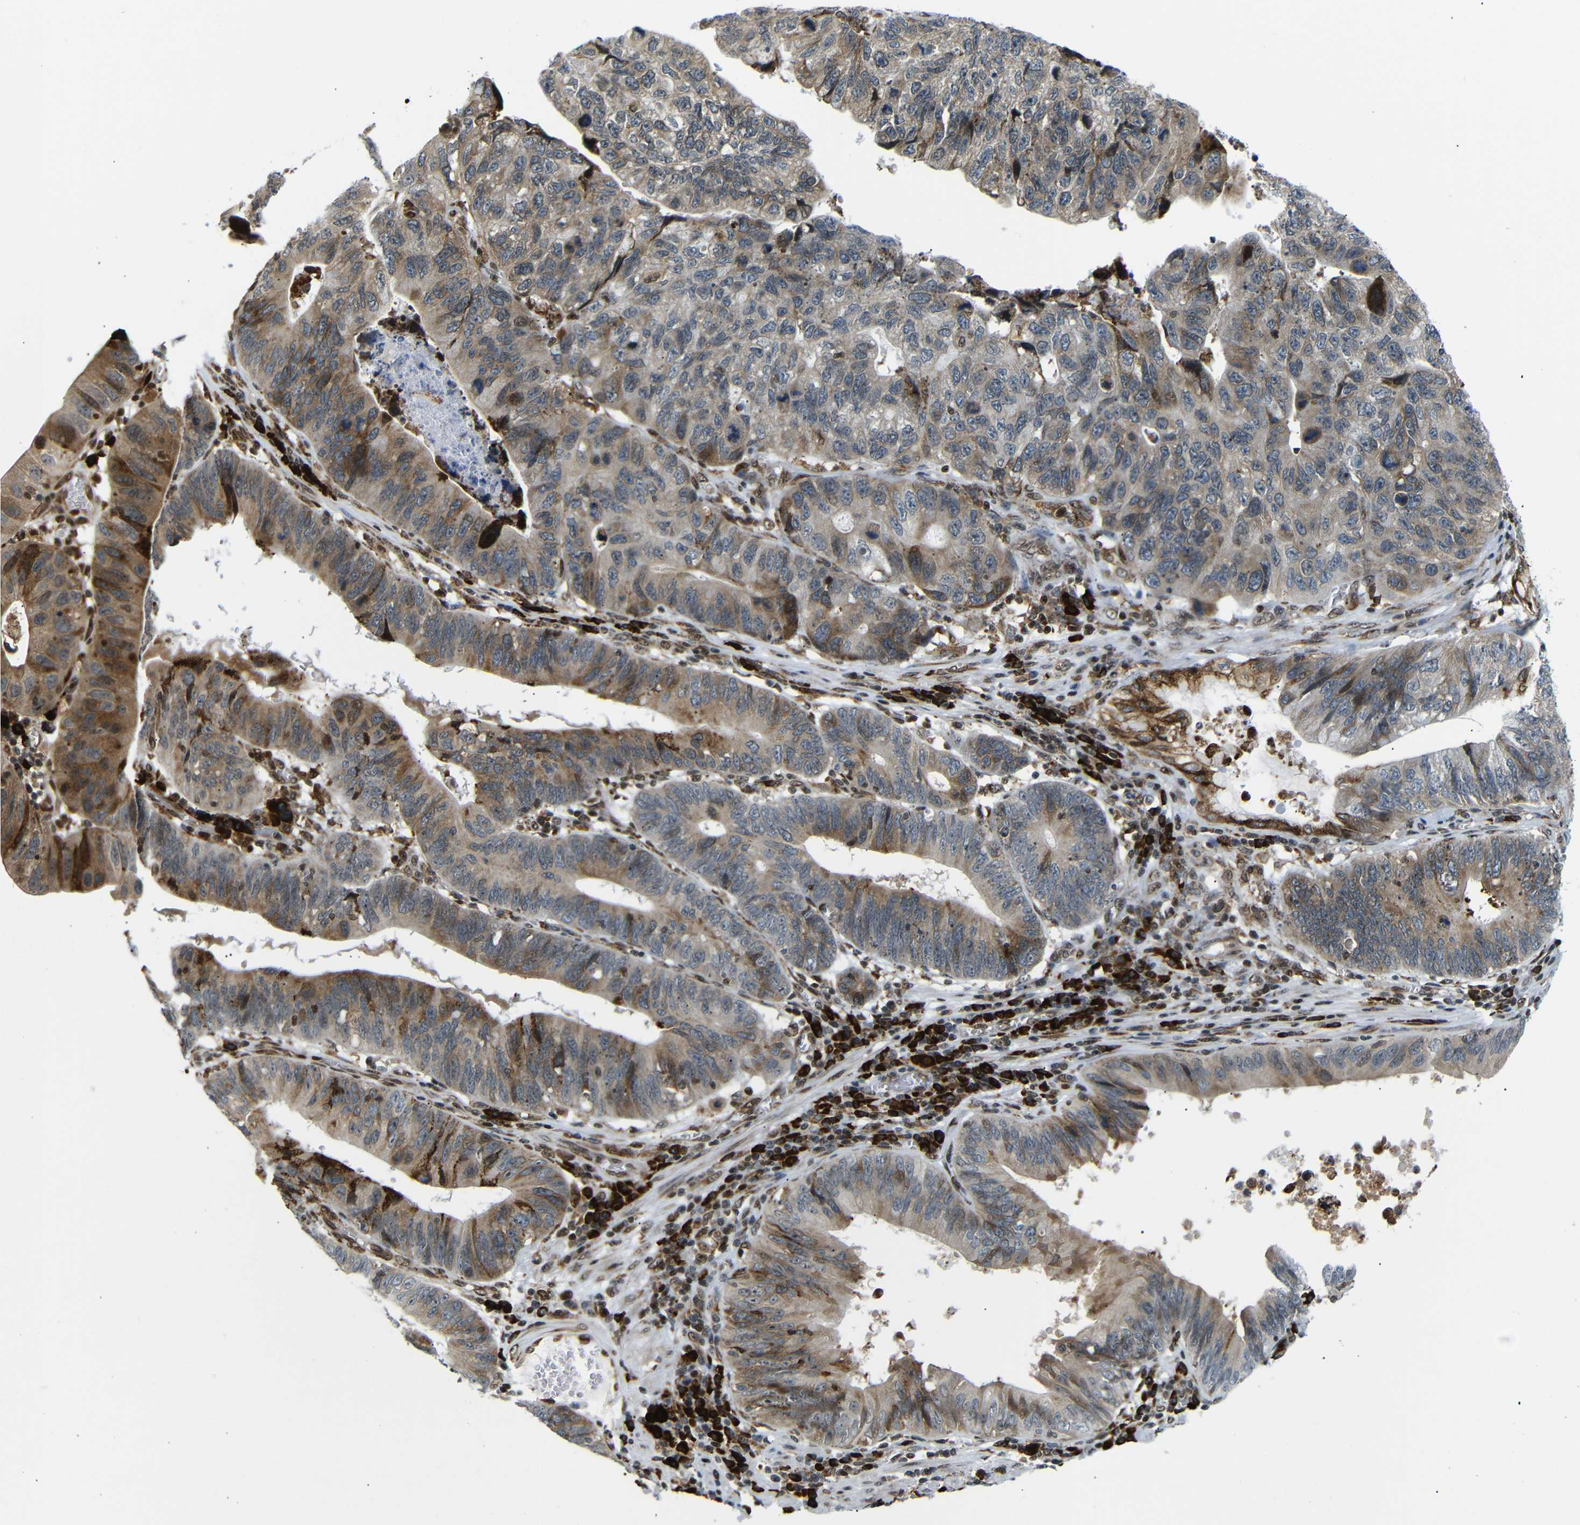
{"staining": {"intensity": "moderate", "quantity": ">75%", "location": "cytoplasmic/membranous"}, "tissue": "stomach cancer", "cell_type": "Tumor cells", "image_type": "cancer", "snomed": [{"axis": "morphology", "description": "Adenocarcinoma, NOS"}, {"axis": "topography", "description": "Stomach"}], "caption": "A histopathology image of stomach cancer (adenocarcinoma) stained for a protein exhibits moderate cytoplasmic/membranous brown staining in tumor cells. Nuclei are stained in blue.", "gene": "SPCS2", "patient": {"sex": "male", "age": 59}}